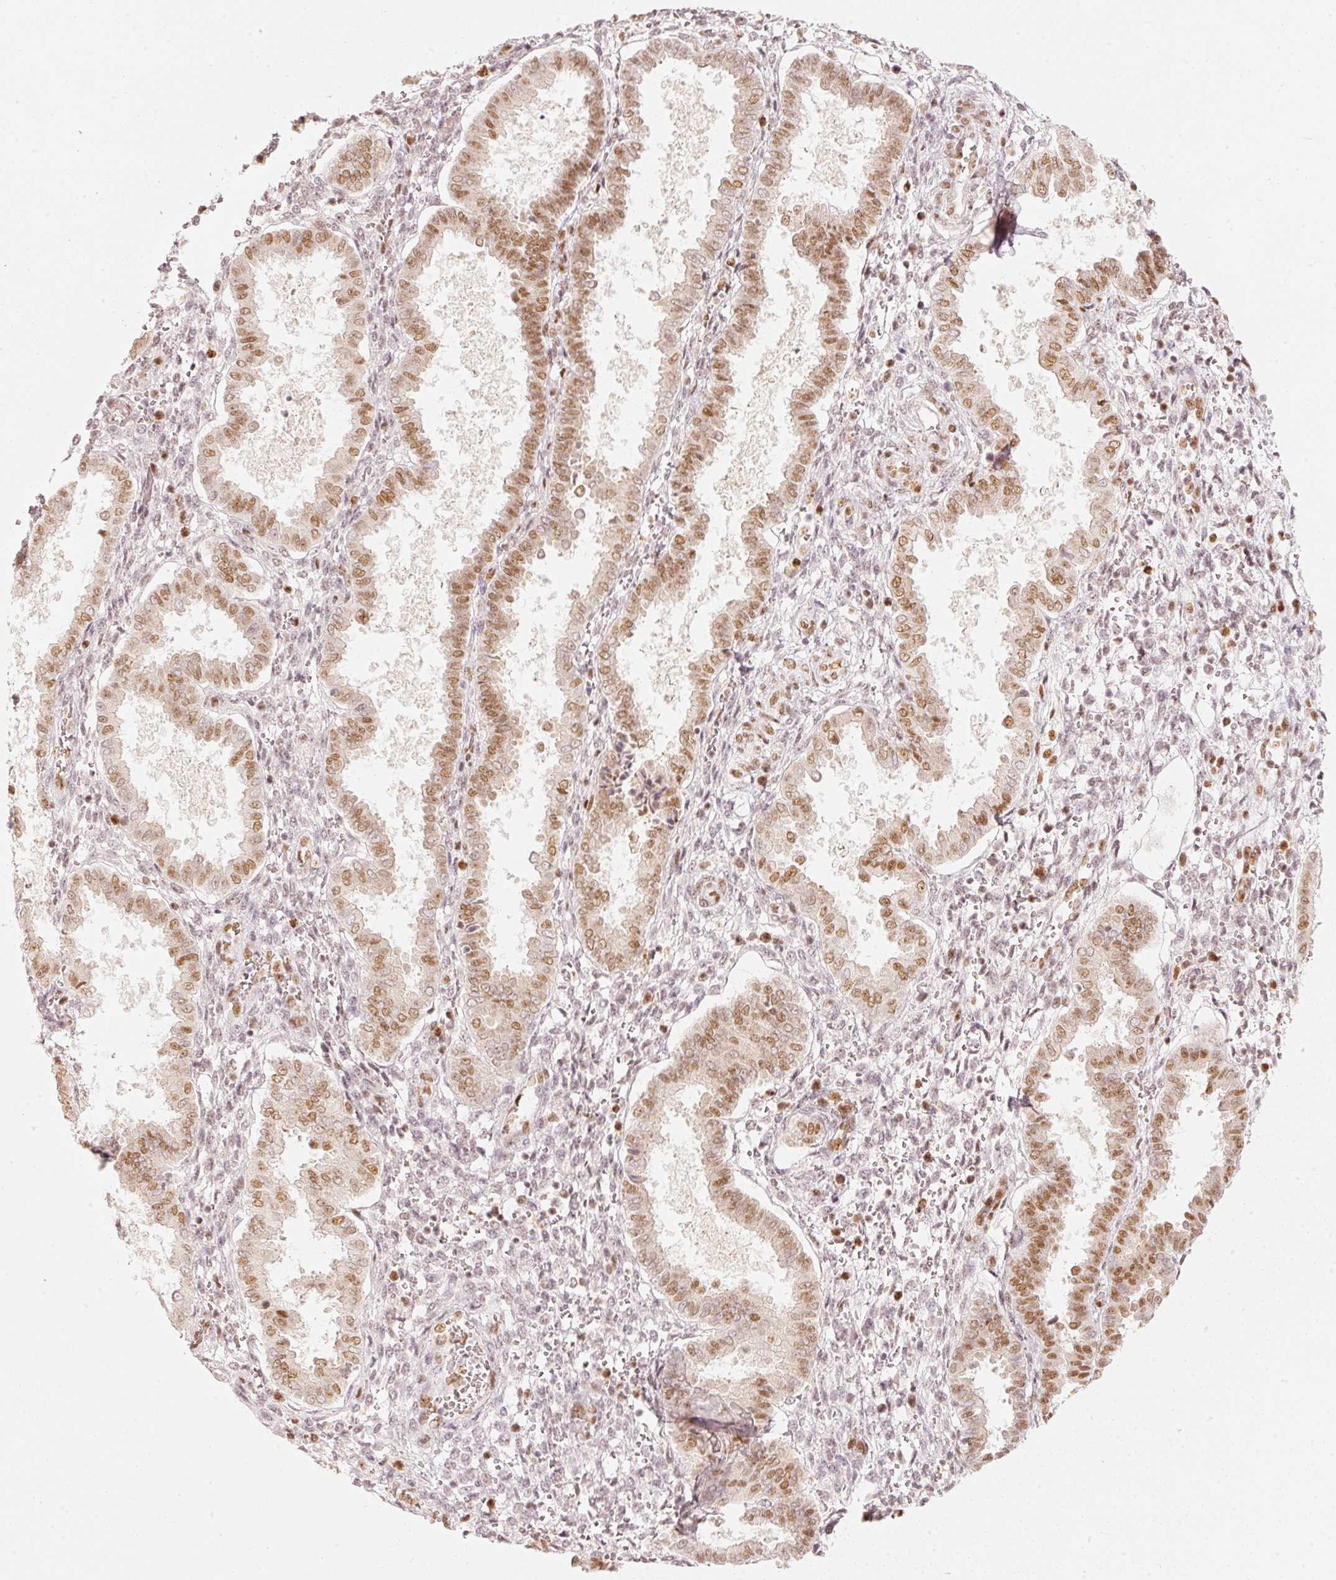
{"staining": {"intensity": "moderate", "quantity": ">75%", "location": "nuclear"}, "tissue": "endometrium", "cell_type": "Cells in endometrial stroma", "image_type": "normal", "snomed": [{"axis": "morphology", "description": "Normal tissue, NOS"}, {"axis": "topography", "description": "Endometrium"}], "caption": "Immunohistochemical staining of unremarkable endometrium reveals medium levels of moderate nuclear staining in approximately >75% of cells in endometrial stroma. The staining was performed using DAB (3,3'-diaminobenzidine), with brown indicating positive protein expression. Nuclei are stained blue with hematoxylin.", "gene": "PPP1R10", "patient": {"sex": "female", "age": 24}}